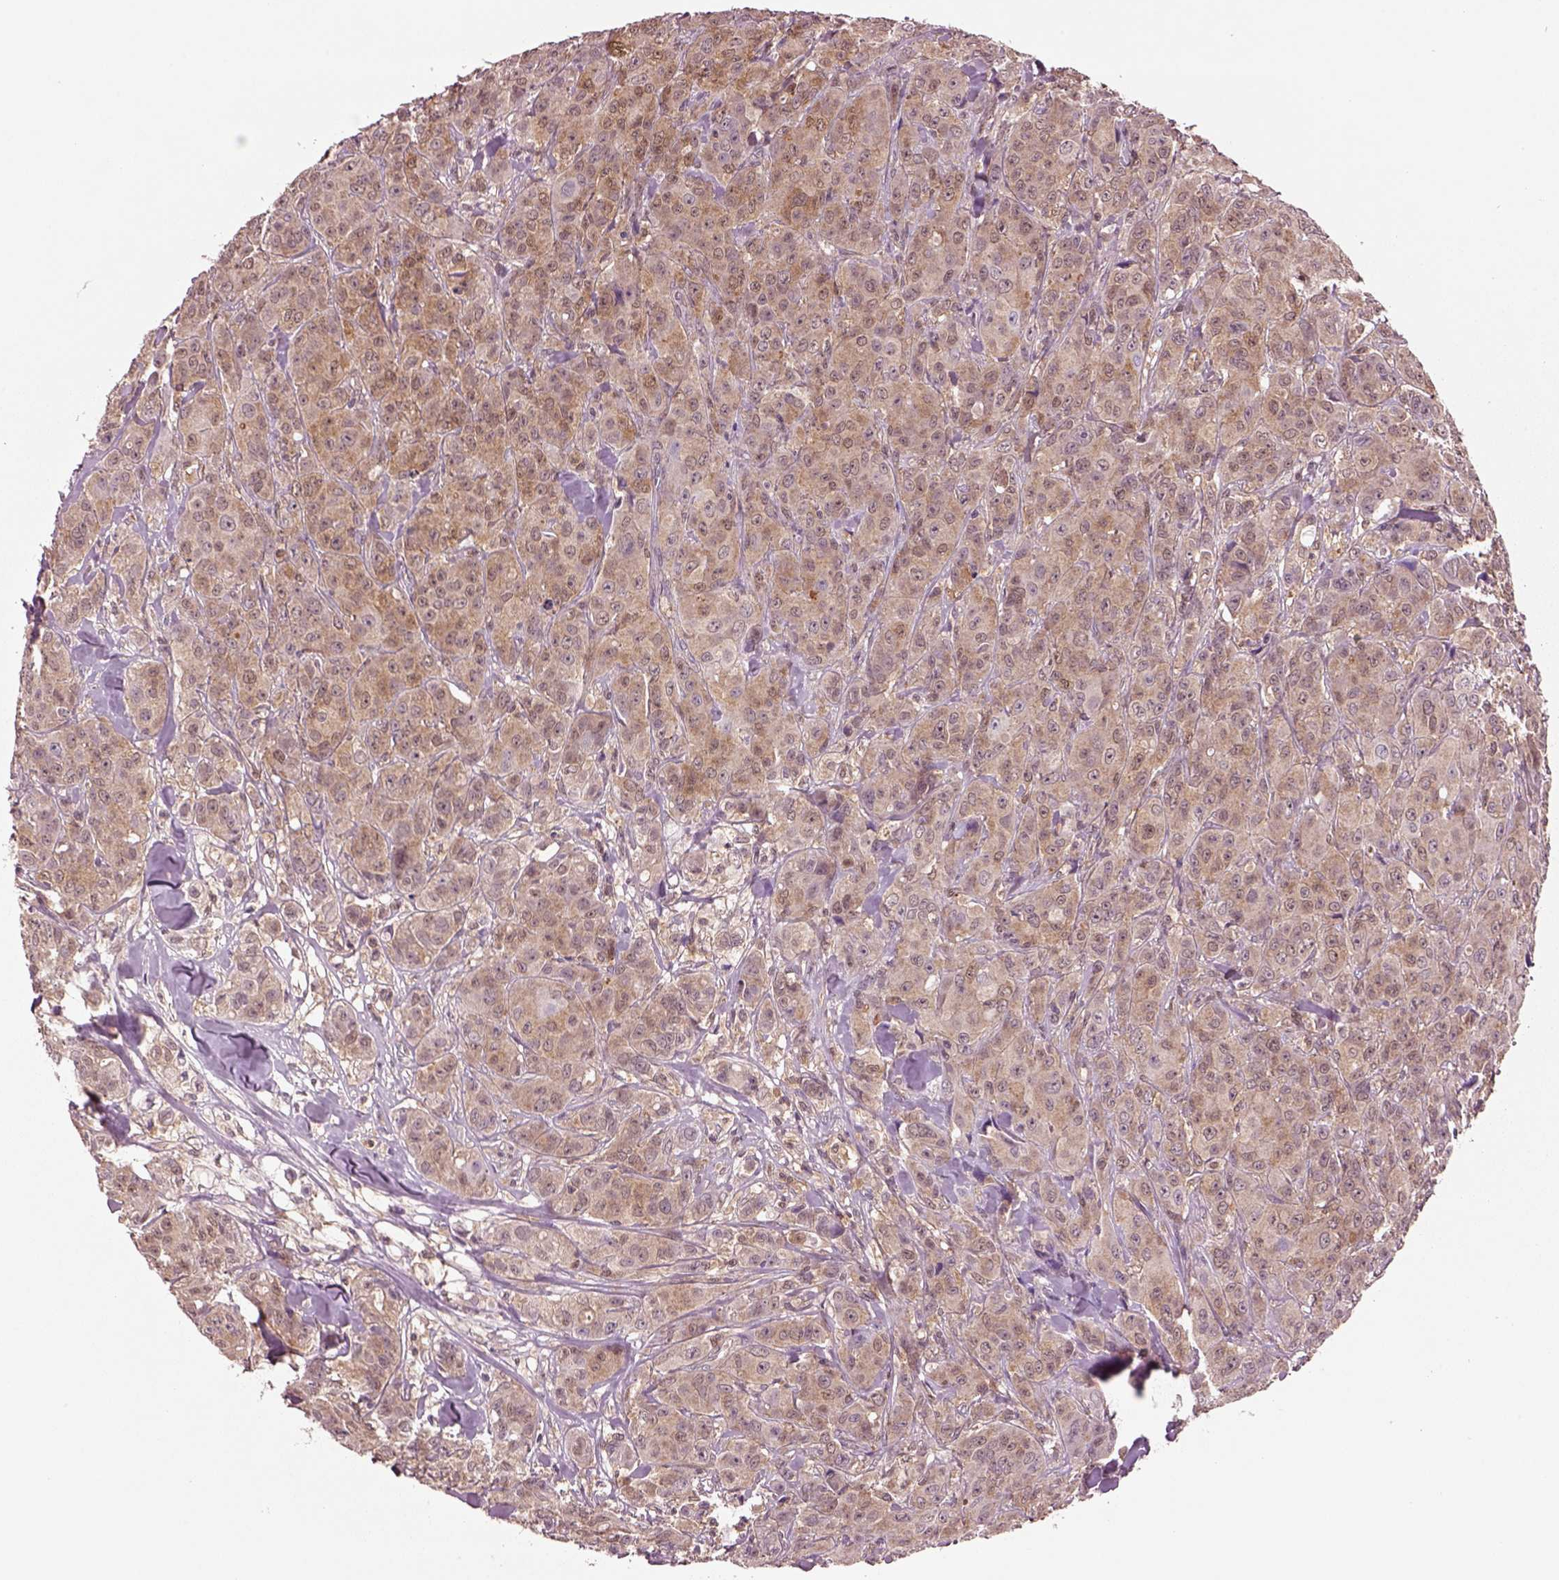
{"staining": {"intensity": "weak", "quantity": ">75%", "location": "cytoplasmic/membranous"}, "tissue": "breast cancer", "cell_type": "Tumor cells", "image_type": "cancer", "snomed": [{"axis": "morphology", "description": "Duct carcinoma"}, {"axis": "topography", "description": "Breast"}], "caption": "Brown immunohistochemical staining in human breast cancer reveals weak cytoplasmic/membranous staining in approximately >75% of tumor cells.", "gene": "MDP1", "patient": {"sex": "female", "age": 43}}